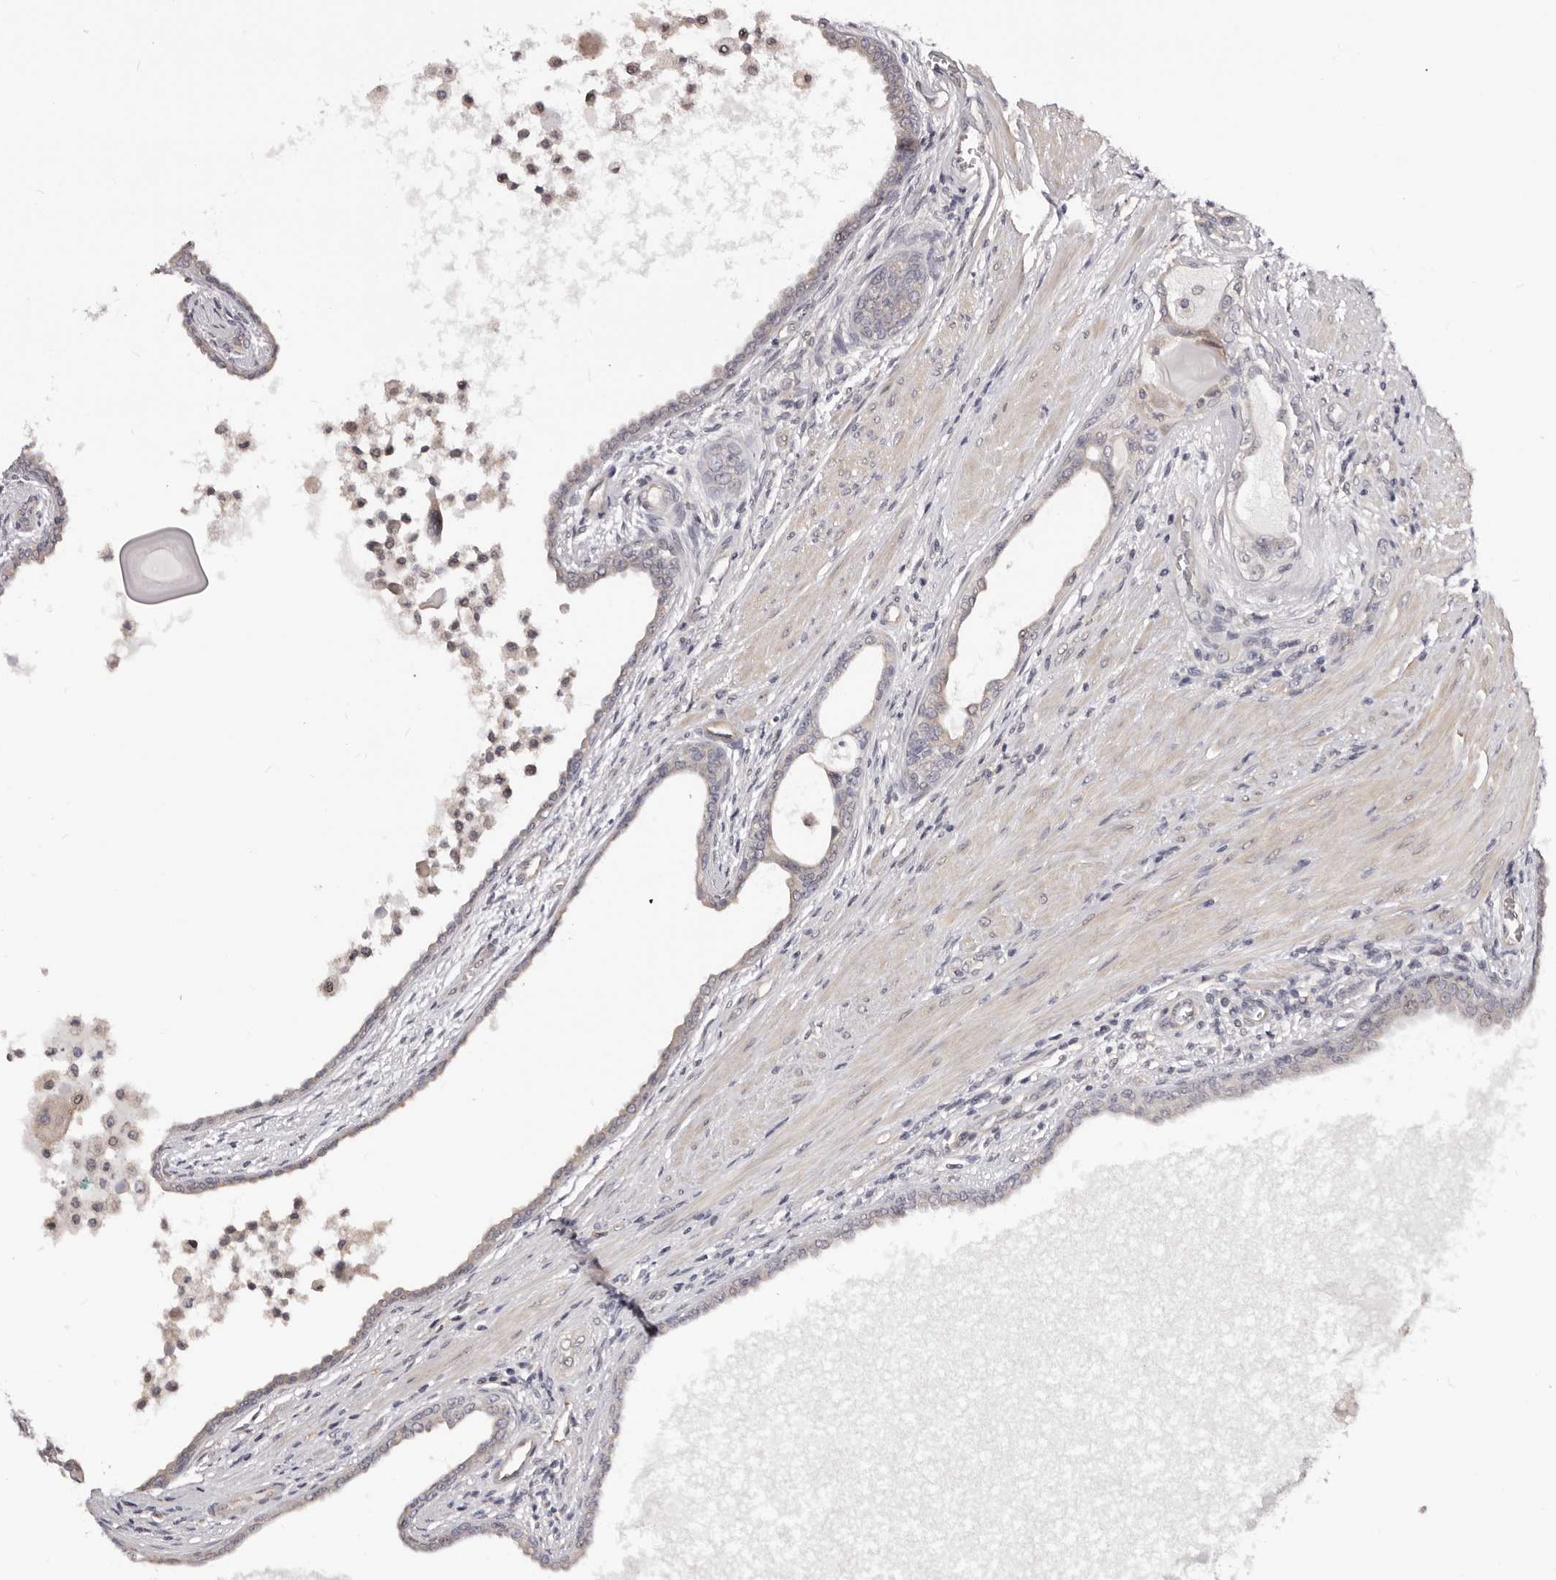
{"staining": {"intensity": "negative", "quantity": "none", "location": "none"}, "tissue": "prostate cancer", "cell_type": "Tumor cells", "image_type": "cancer", "snomed": [{"axis": "morphology", "description": "Normal tissue, NOS"}, {"axis": "morphology", "description": "Adenocarcinoma, Low grade"}, {"axis": "topography", "description": "Prostate"}, {"axis": "topography", "description": "Peripheral nerve tissue"}], "caption": "High power microscopy histopathology image of an immunohistochemistry photomicrograph of prostate cancer, revealing no significant staining in tumor cells.", "gene": "NOL12", "patient": {"sex": "male", "age": 71}}